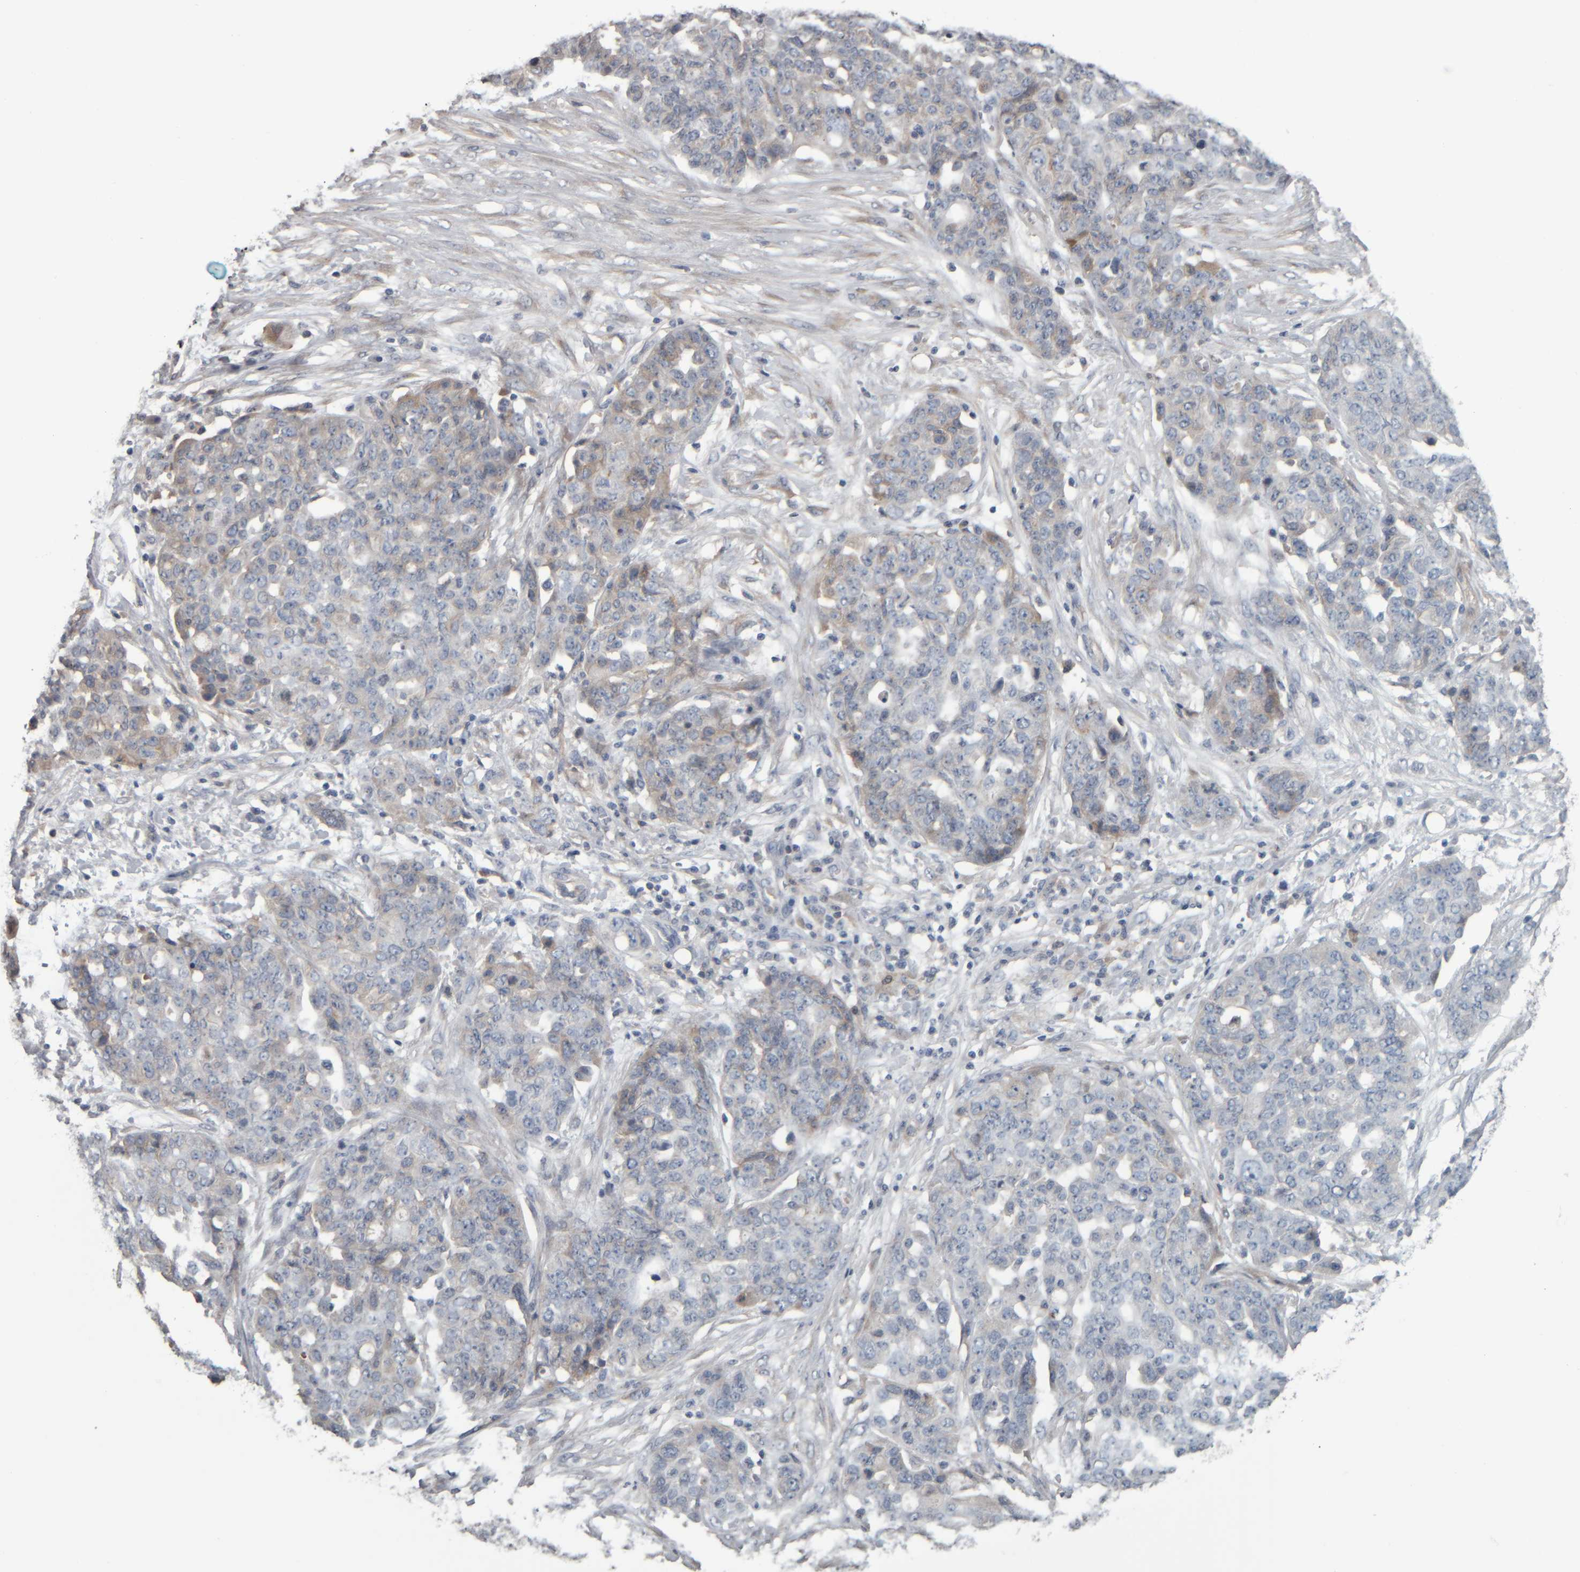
{"staining": {"intensity": "weak", "quantity": "<25%", "location": "cytoplasmic/membranous"}, "tissue": "ovarian cancer", "cell_type": "Tumor cells", "image_type": "cancer", "snomed": [{"axis": "morphology", "description": "Cystadenocarcinoma, serous, NOS"}, {"axis": "topography", "description": "Soft tissue"}, {"axis": "topography", "description": "Ovary"}], "caption": "Micrograph shows no protein staining in tumor cells of serous cystadenocarcinoma (ovarian) tissue.", "gene": "CAVIN4", "patient": {"sex": "female", "age": 57}}